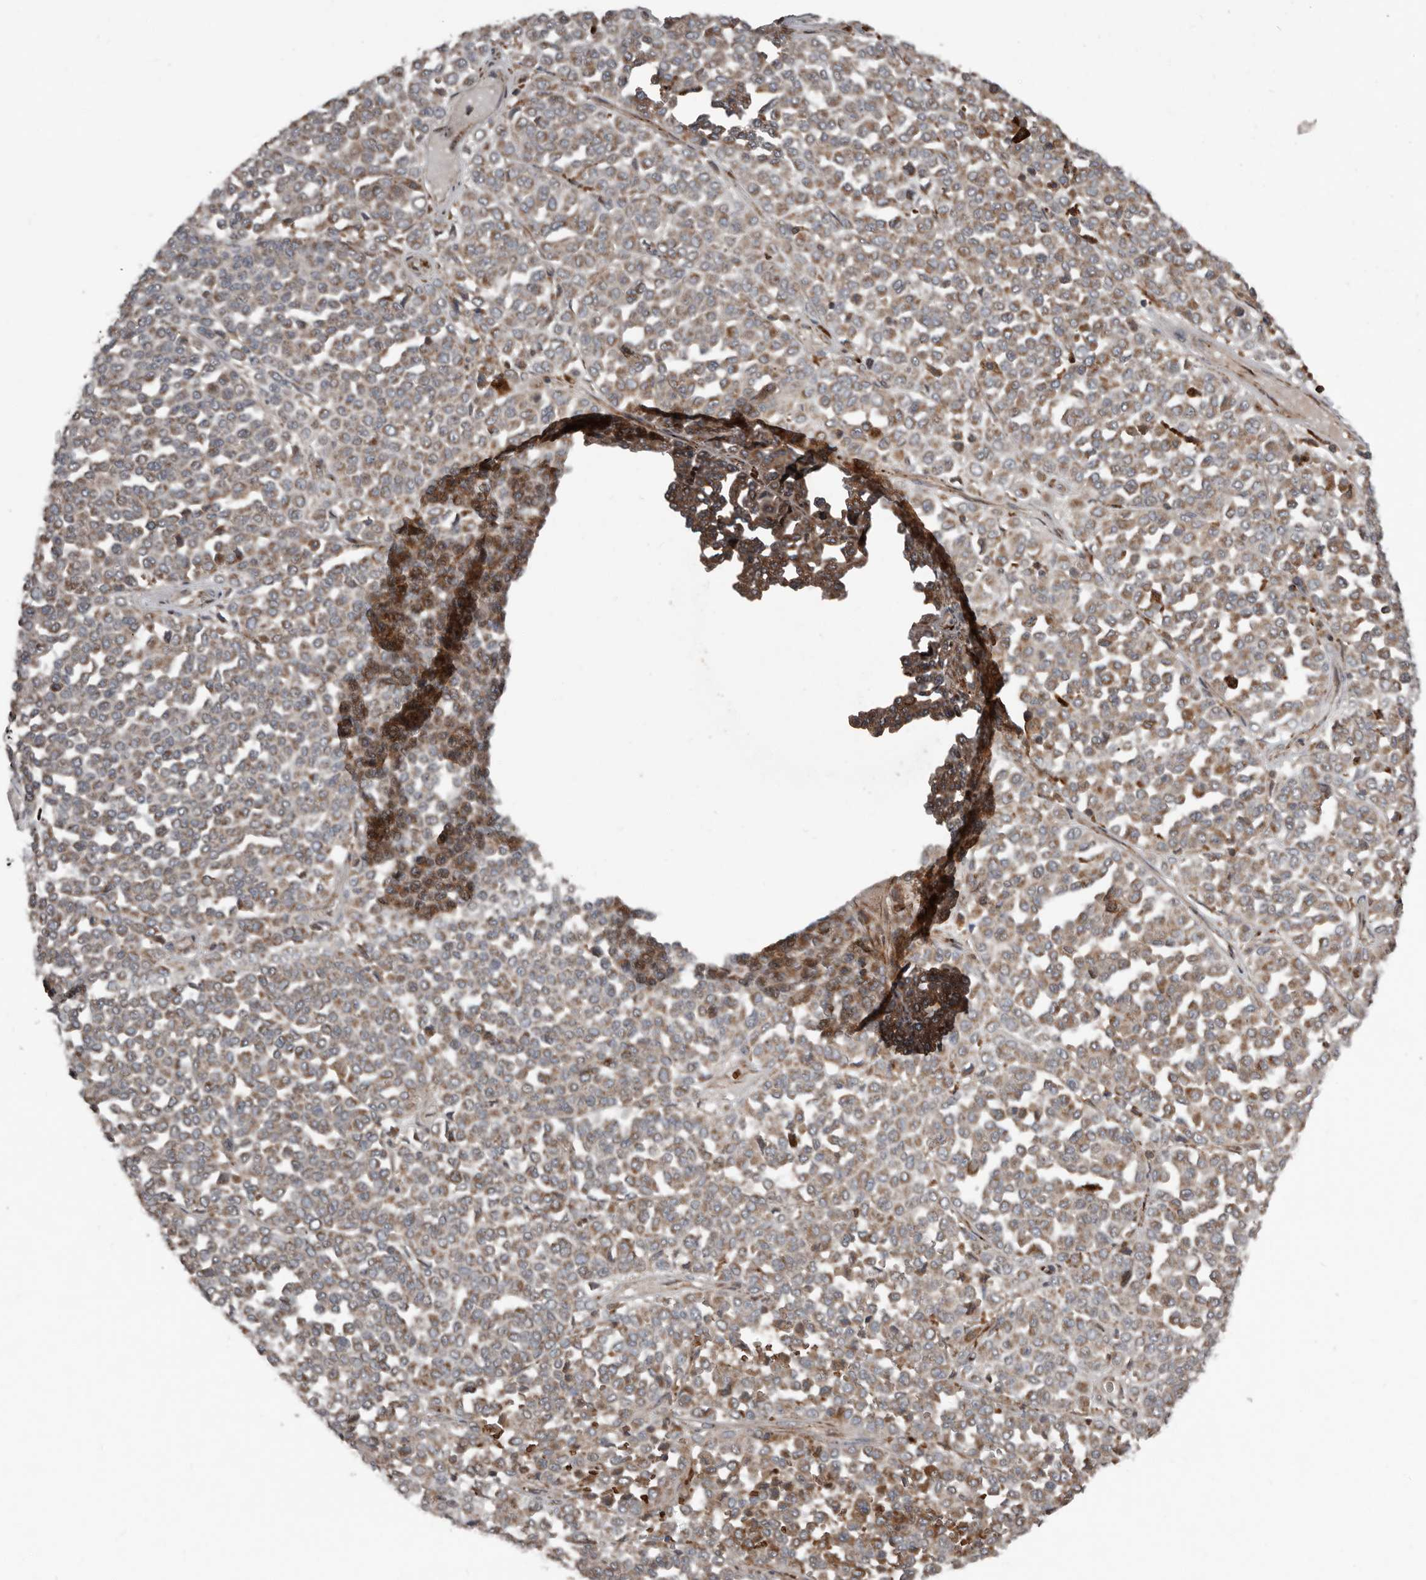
{"staining": {"intensity": "moderate", "quantity": ">75%", "location": "cytoplasmic/membranous"}, "tissue": "melanoma", "cell_type": "Tumor cells", "image_type": "cancer", "snomed": [{"axis": "morphology", "description": "Malignant melanoma, Metastatic site"}, {"axis": "topography", "description": "Pancreas"}], "caption": "DAB (3,3'-diaminobenzidine) immunohistochemical staining of human melanoma displays moderate cytoplasmic/membranous protein positivity in approximately >75% of tumor cells.", "gene": "FBXO31", "patient": {"sex": "female", "age": 30}}